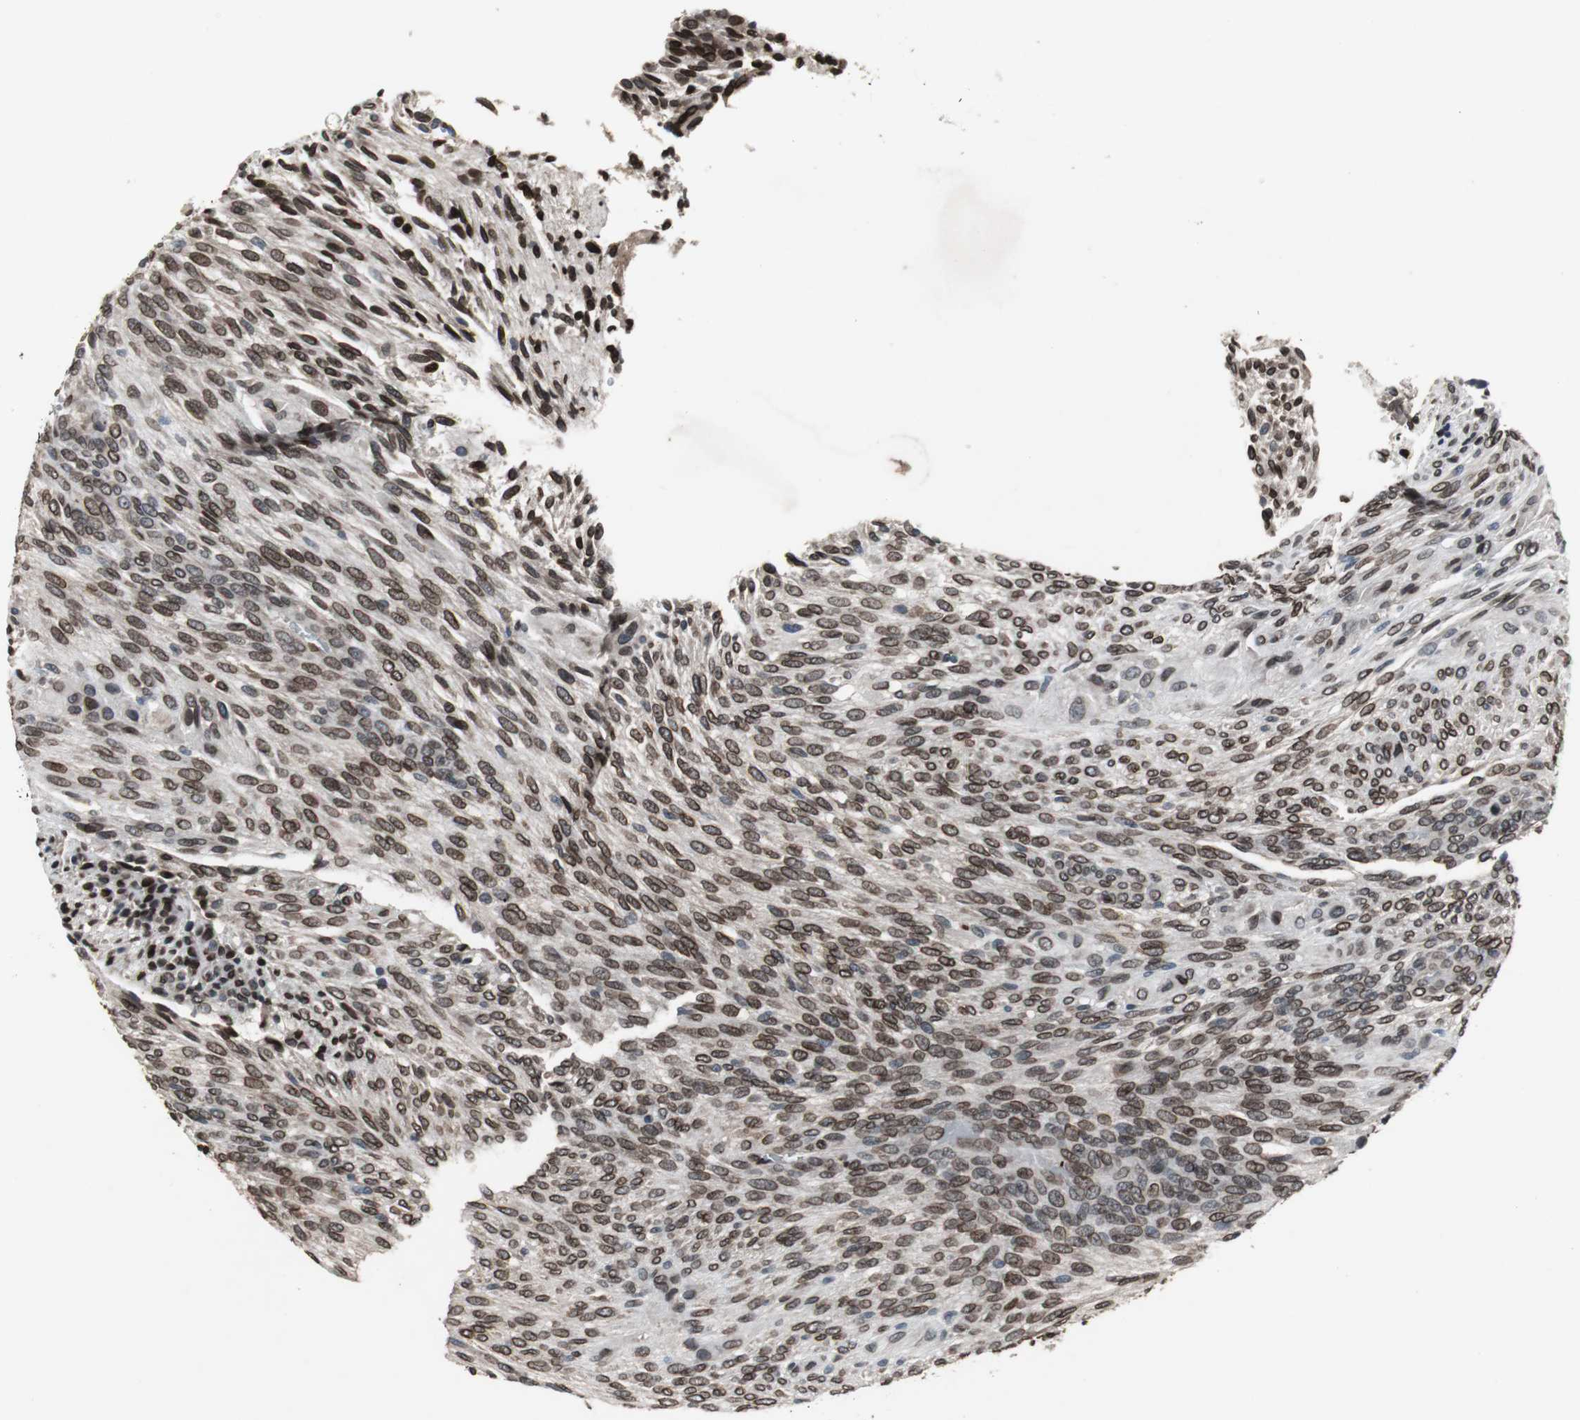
{"staining": {"intensity": "strong", "quantity": ">75%", "location": "cytoplasmic/membranous,nuclear"}, "tissue": "glioma", "cell_type": "Tumor cells", "image_type": "cancer", "snomed": [{"axis": "morphology", "description": "Glioma, malignant, High grade"}, {"axis": "topography", "description": "Cerebral cortex"}], "caption": "Immunohistochemical staining of human glioma exhibits strong cytoplasmic/membranous and nuclear protein expression in approximately >75% of tumor cells.", "gene": "LMNA", "patient": {"sex": "female", "age": 55}}